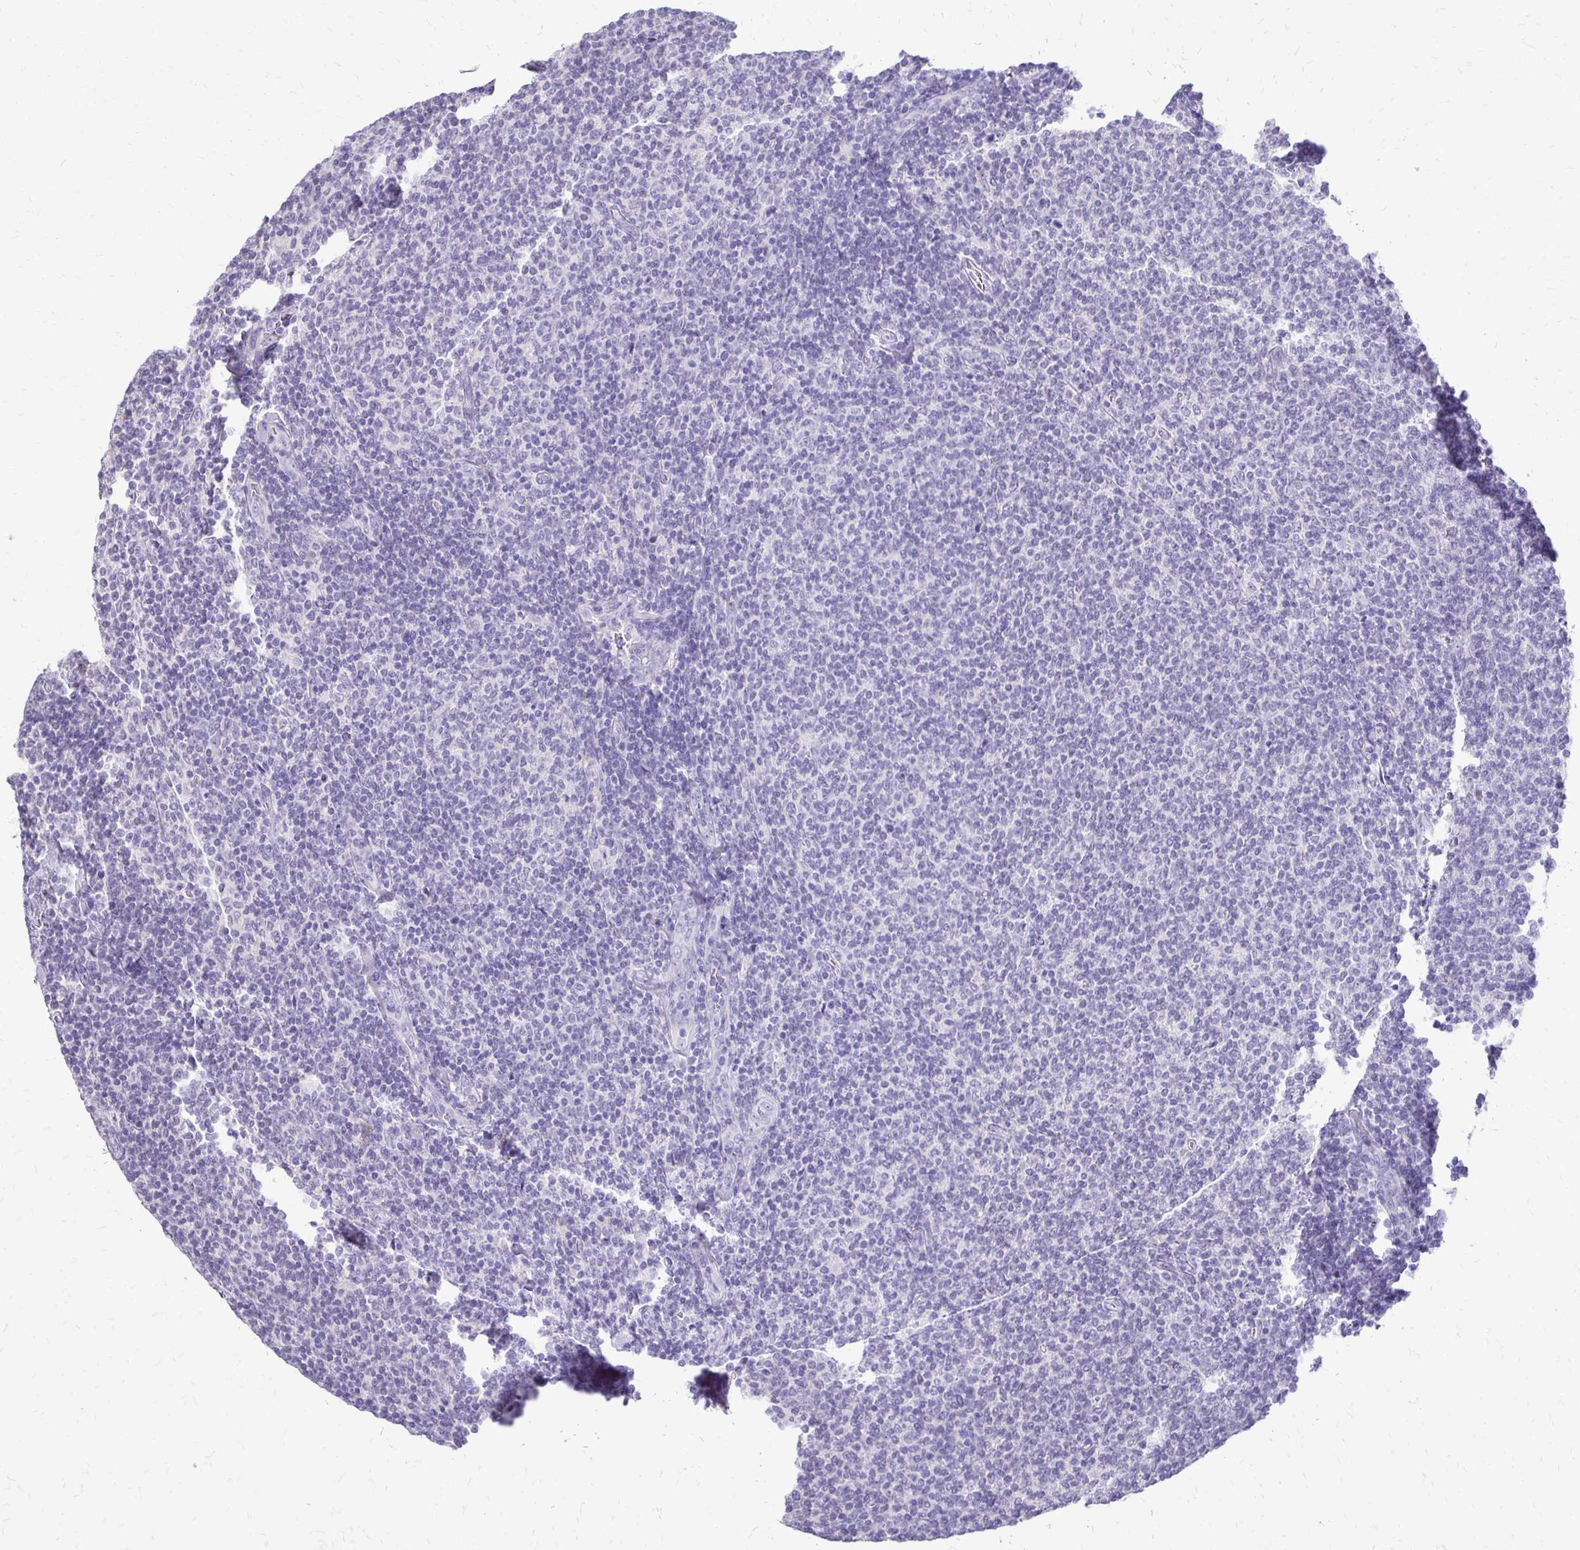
{"staining": {"intensity": "negative", "quantity": "none", "location": "none"}, "tissue": "lymphoma", "cell_type": "Tumor cells", "image_type": "cancer", "snomed": [{"axis": "morphology", "description": "Malignant lymphoma, non-Hodgkin's type, Low grade"}, {"axis": "topography", "description": "Lymph node"}], "caption": "High power microscopy micrograph of an IHC micrograph of lymphoma, revealing no significant staining in tumor cells. Brightfield microscopy of immunohistochemistry stained with DAB (brown) and hematoxylin (blue), captured at high magnification.", "gene": "ALPG", "patient": {"sex": "male", "age": 52}}